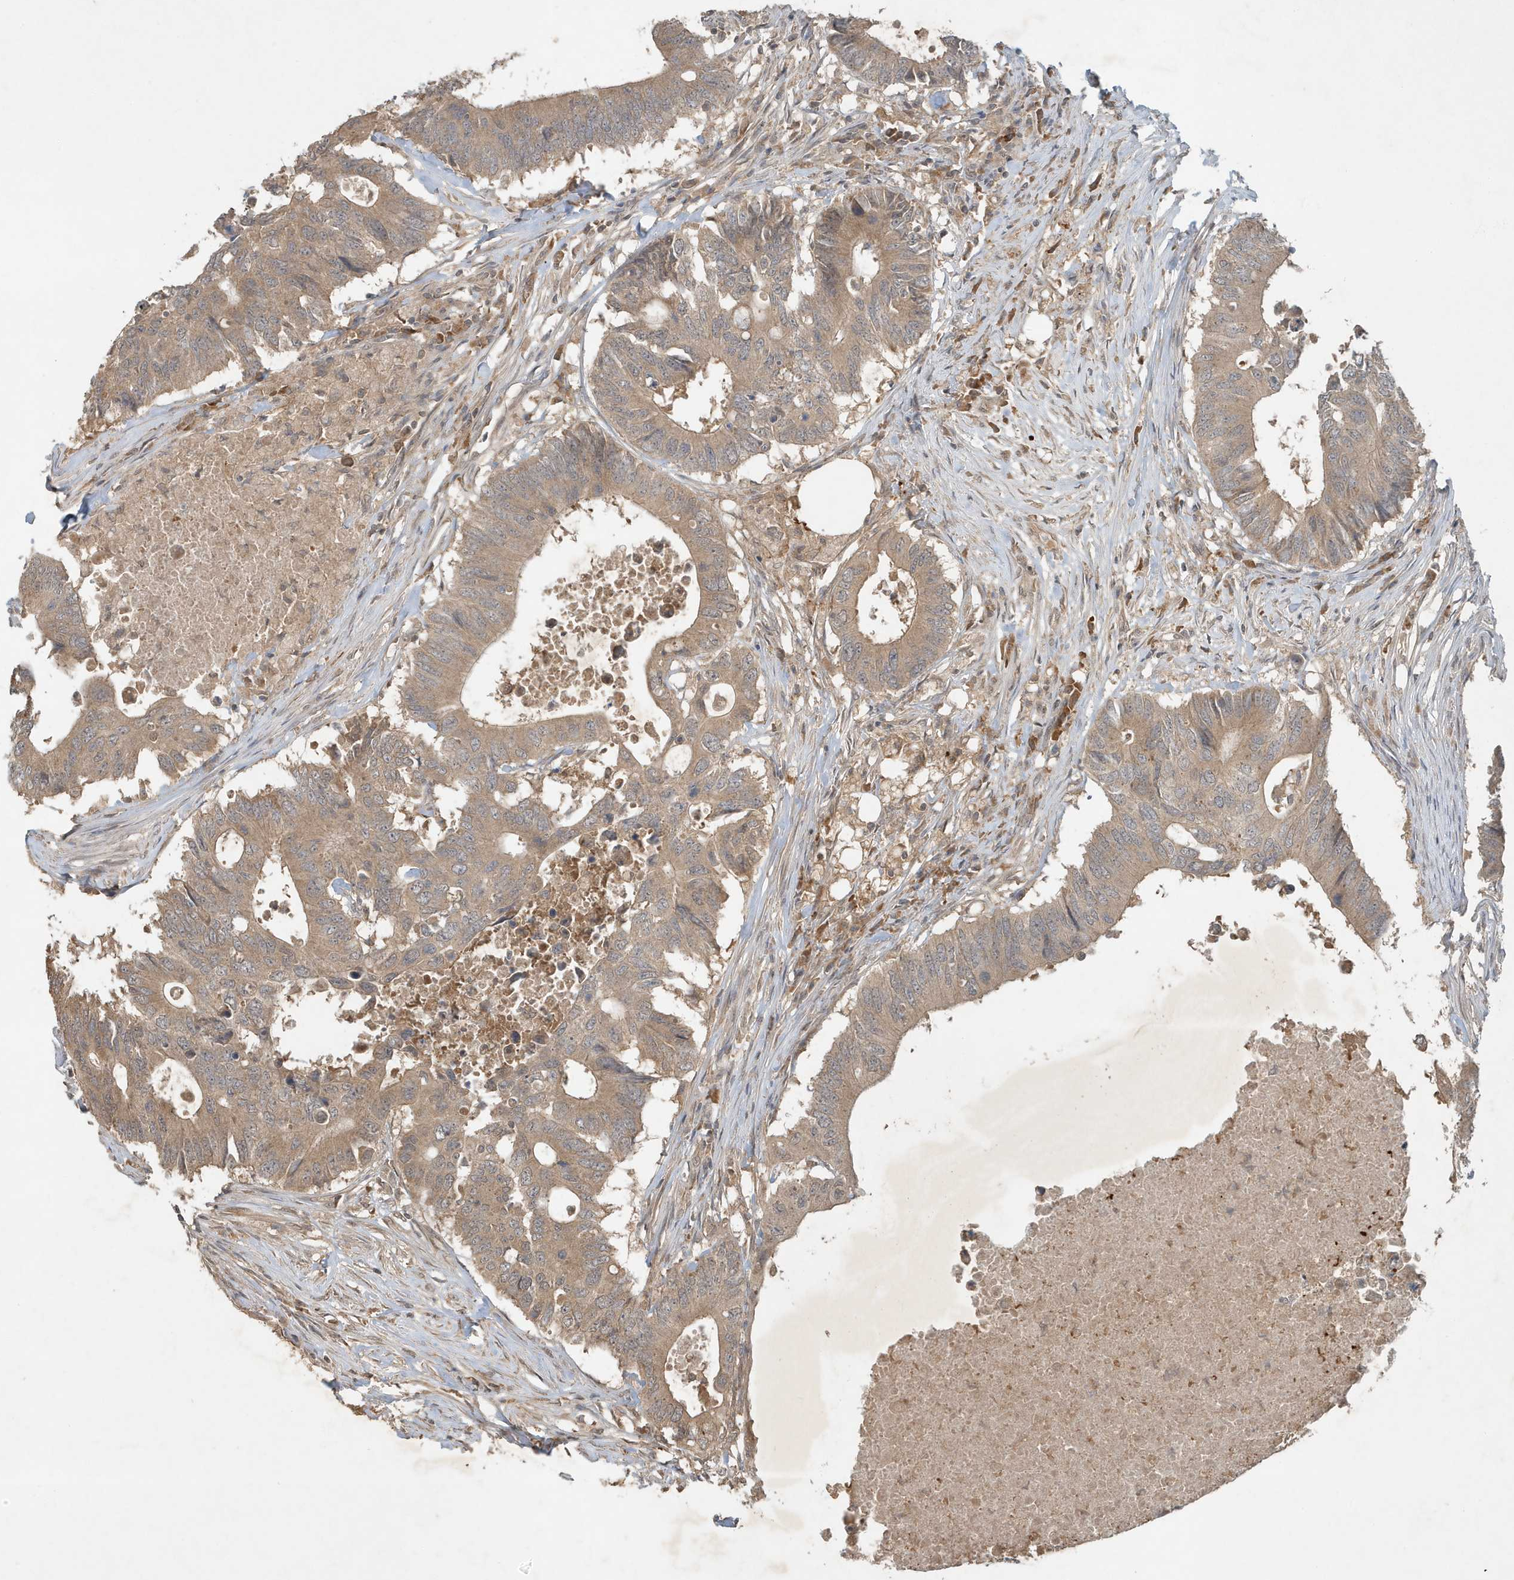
{"staining": {"intensity": "moderate", "quantity": ">75%", "location": "cytoplasmic/membranous"}, "tissue": "colorectal cancer", "cell_type": "Tumor cells", "image_type": "cancer", "snomed": [{"axis": "morphology", "description": "Adenocarcinoma, NOS"}, {"axis": "topography", "description": "Colon"}], "caption": "Tumor cells show medium levels of moderate cytoplasmic/membranous positivity in approximately >75% of cells in adenocarcinoma (colorectal).", "gene": "ABCB9", "patient": {"sex": "male", "age": 71}}